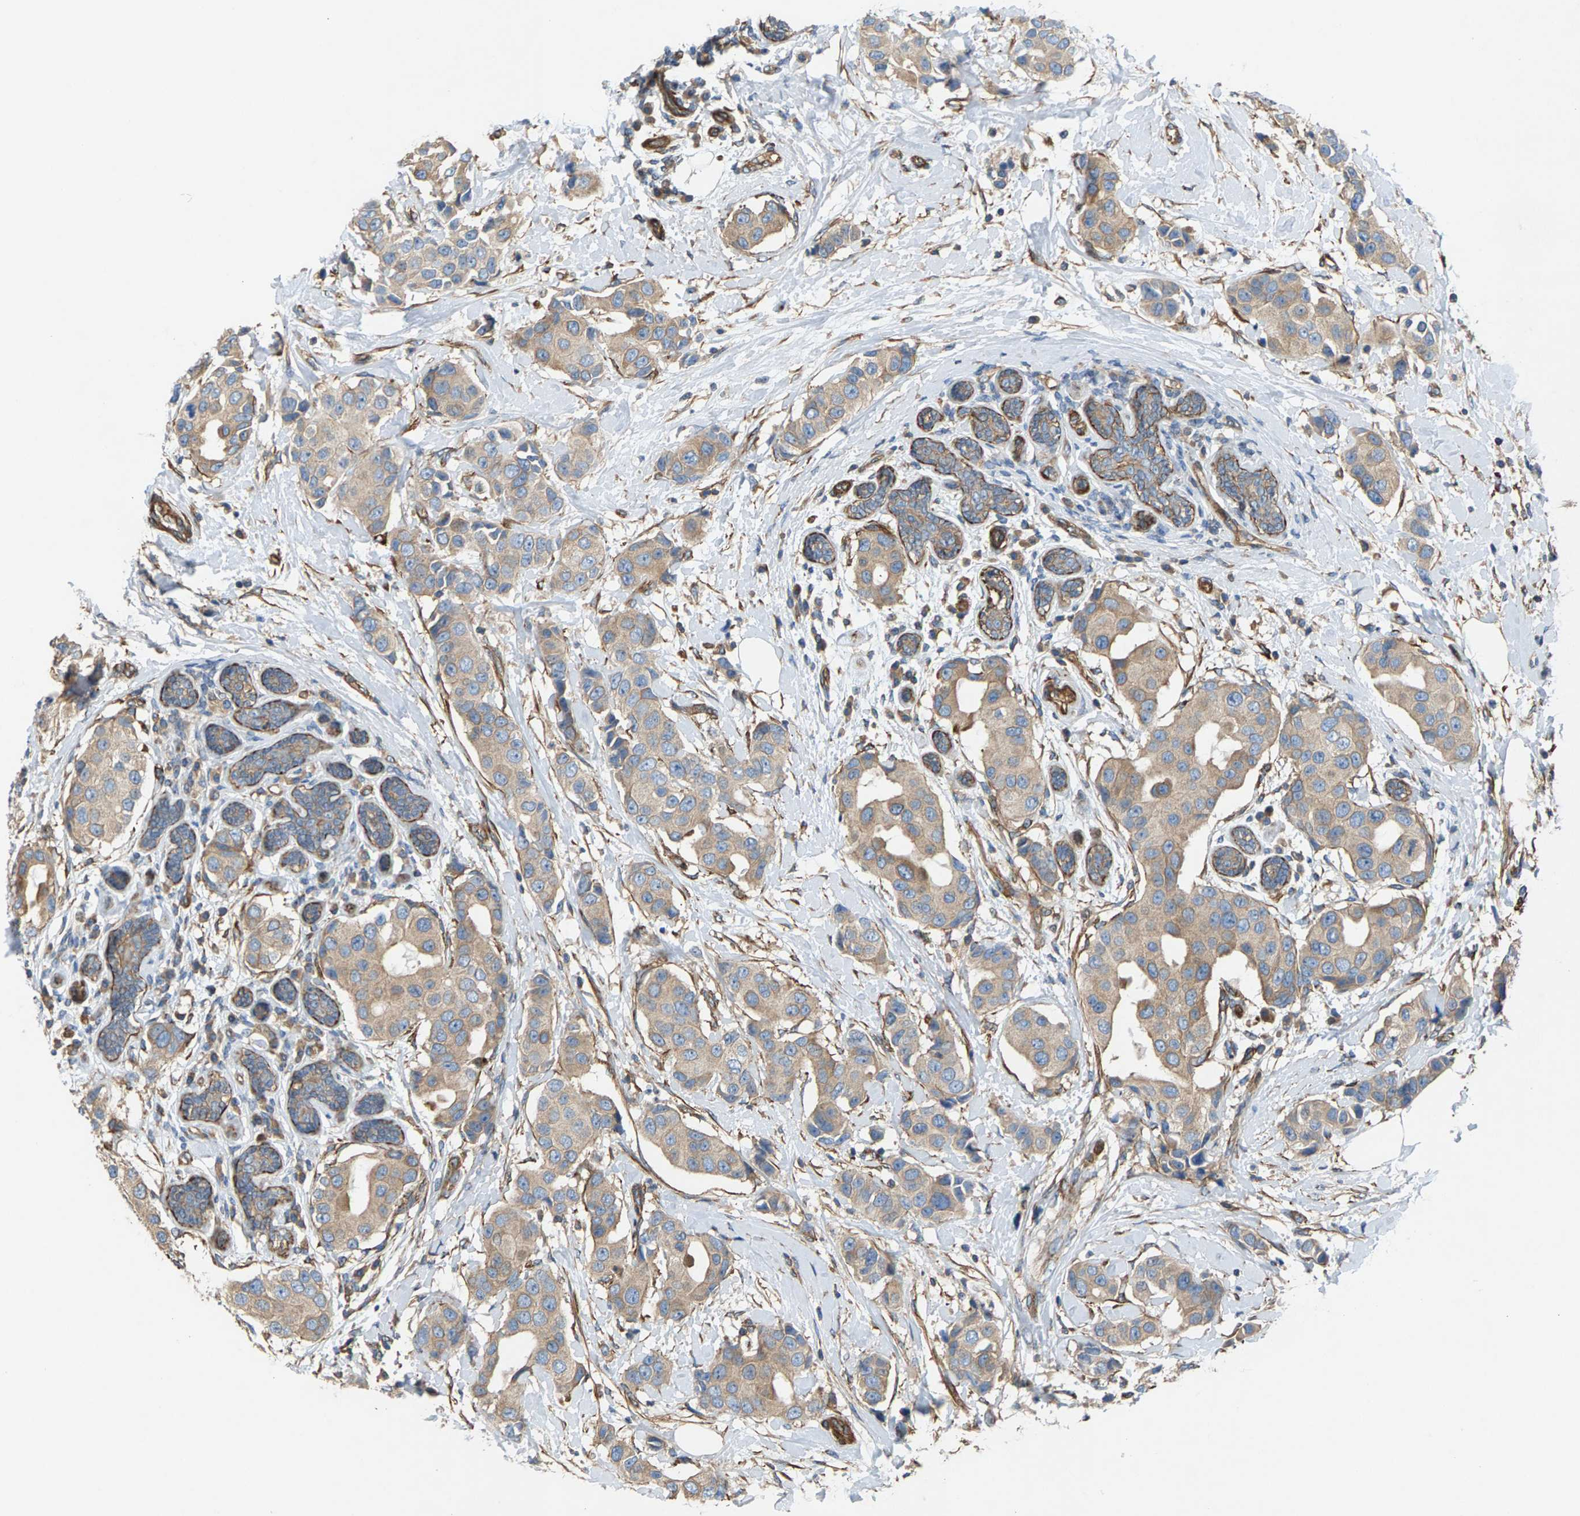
{"staining": {"intensity": "weak", "quantity": ">75%", "location": "cytoplasmic/membranous"}, "tissue": "breast cancer", "cell_type": "Tumor cells", "image_type": "cancer", "snomed": [{"axis": "morphology", "description": "Normal tissue, NOS"}, {"axis": "morphology", "description": "Duct carcinoma"}, {"axis": "topography", "description": "Breast"}], "caption": "Immunohistochemistry (IHC) of human intraductal carcinoma (breast) demonstrates low levels of weak cytoplasmic/membranous expression in about >75% of tumor cells.", "gene": "PDCL", "patient": {"sex": "female", "age": 39}}